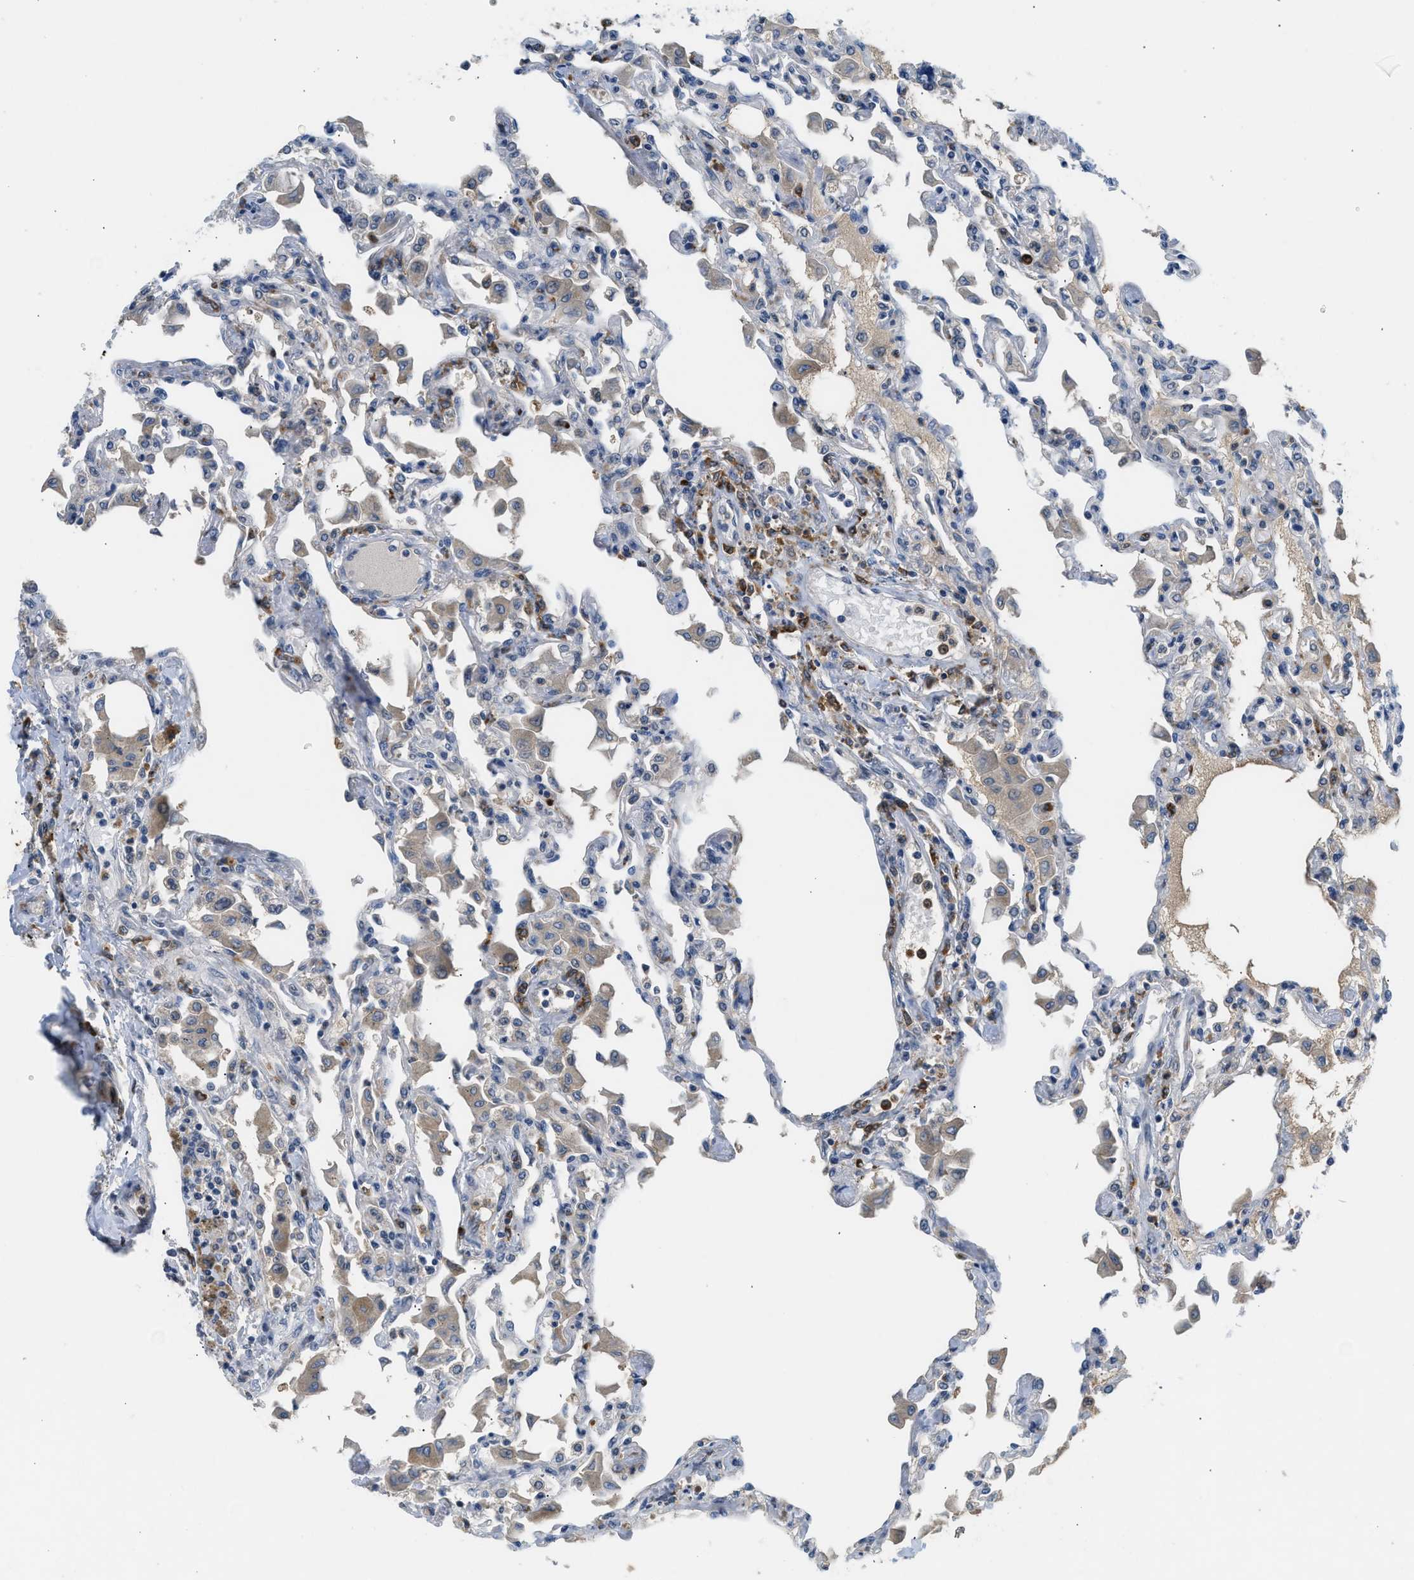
{"staining": {"intensity": "moderate", "quantity": "<25%", "location": "cytoplasmic/membranous"}, "tissue": "lung", "cell_type": "Alveolar cells", "image_type": "normal", "snomed": [{"axis": "morphology", "description": "Normal tissue, NOS"}, {"axis": "topography", "description": "Bronchus"}, {"axis": "topography", "description": "Lung"}], "caption": "Lung stained with a brown dye demonstrates moderate cytoplasmic/membranous positive positivity in about <25% of alveolar cells.", "gene": "RHBDF2", "patient": {"sex": "female", "age": 49}}